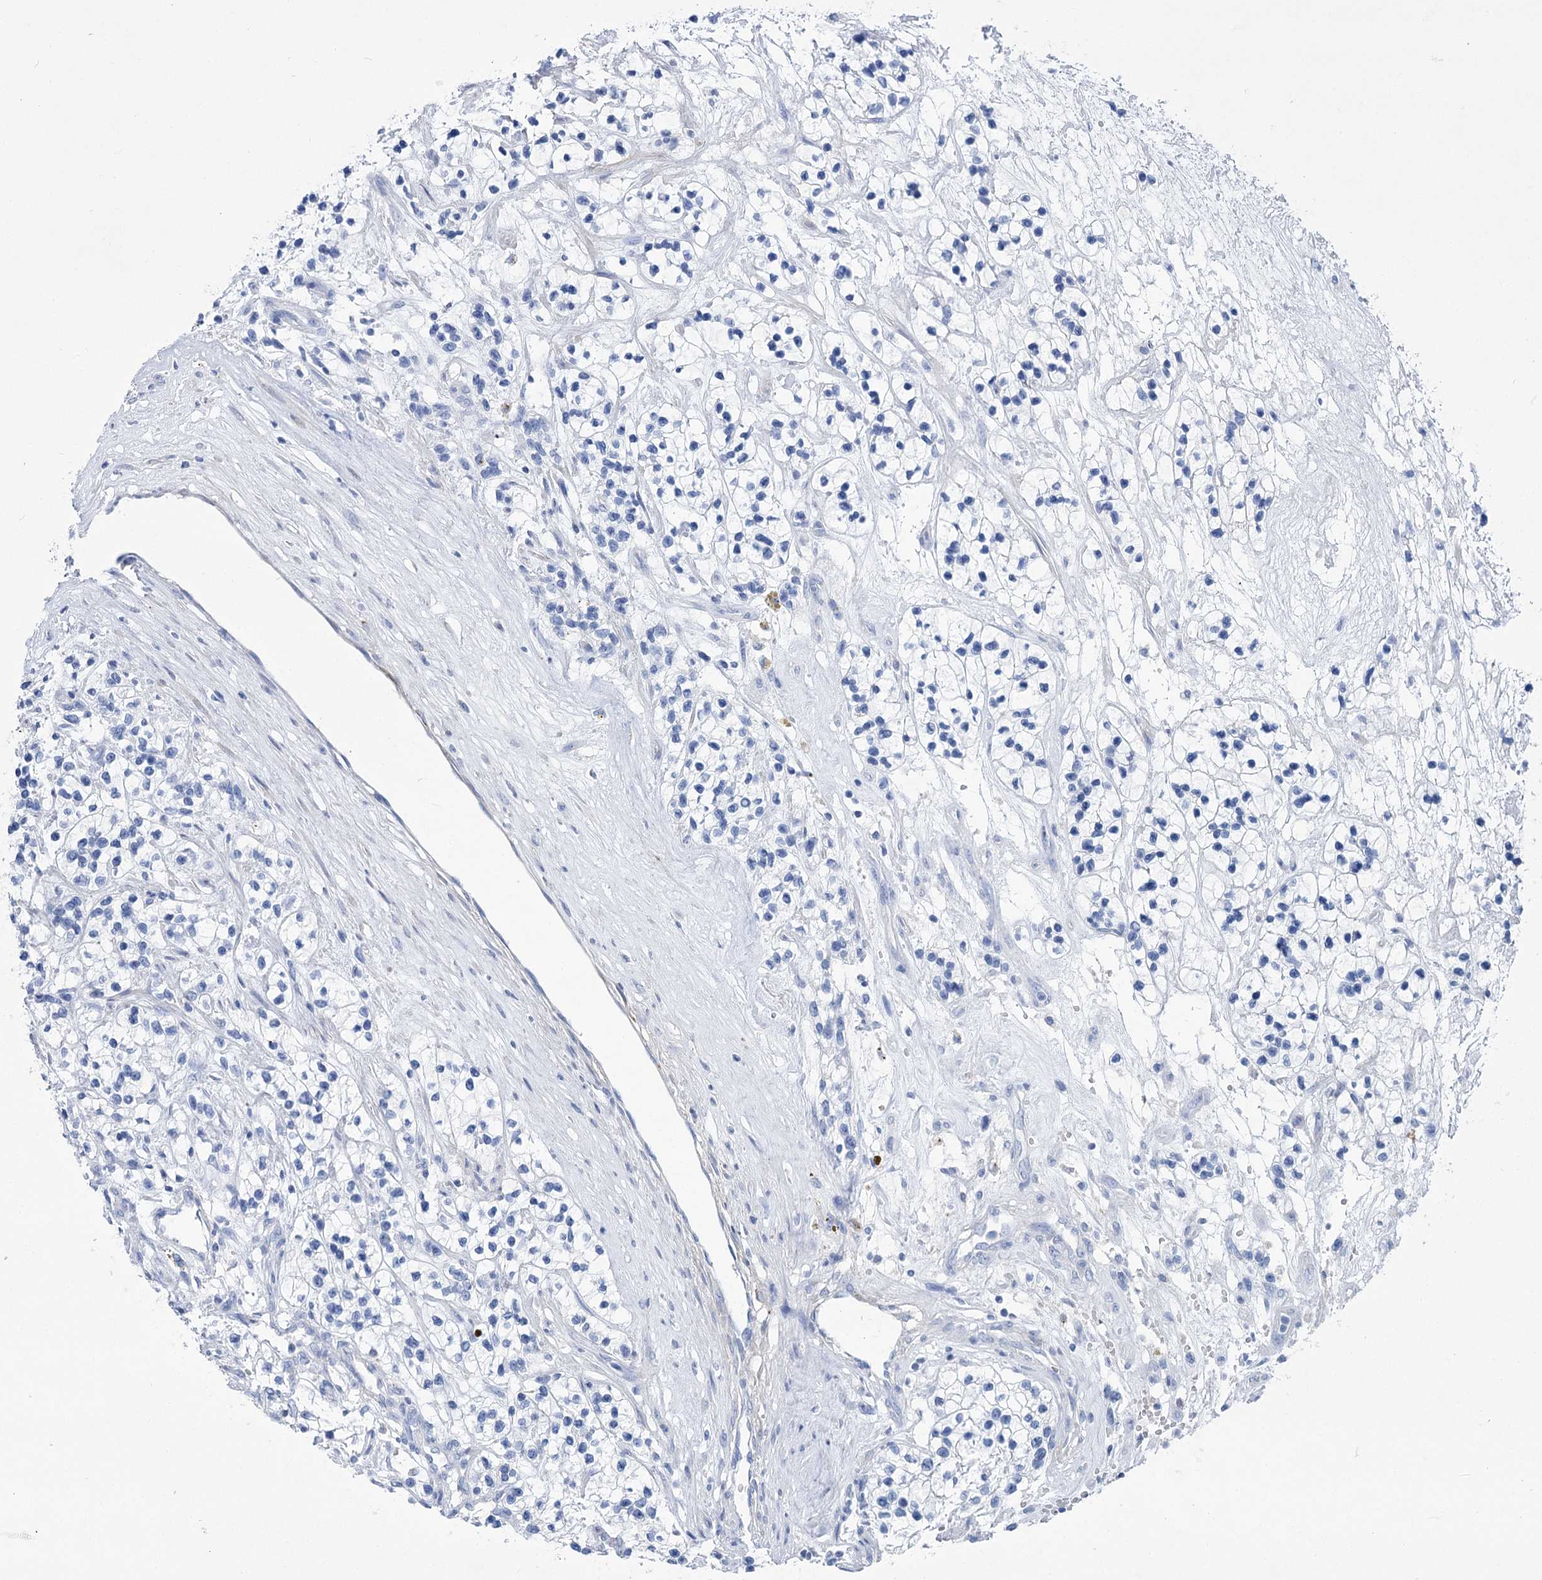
{"staining": {"intensity": "negative", "quantity": "none", "location": "none"}, "tissue": "renal cancer", "cell_type": "Tumor cells", "image_type": "cancer", "snomed": [{"axis": "morphology", "description": "Adenocarcinoma, NOS"}, {"axis": "topography", "description": "Kidney"}], "caption": "Renal cancer (adenocarcinoma) was stained to show a protein in brown. There is no significant expression in tumor cells.", "gene": "PCDHA1", "patient": {"sex": "female", "age": 57}}